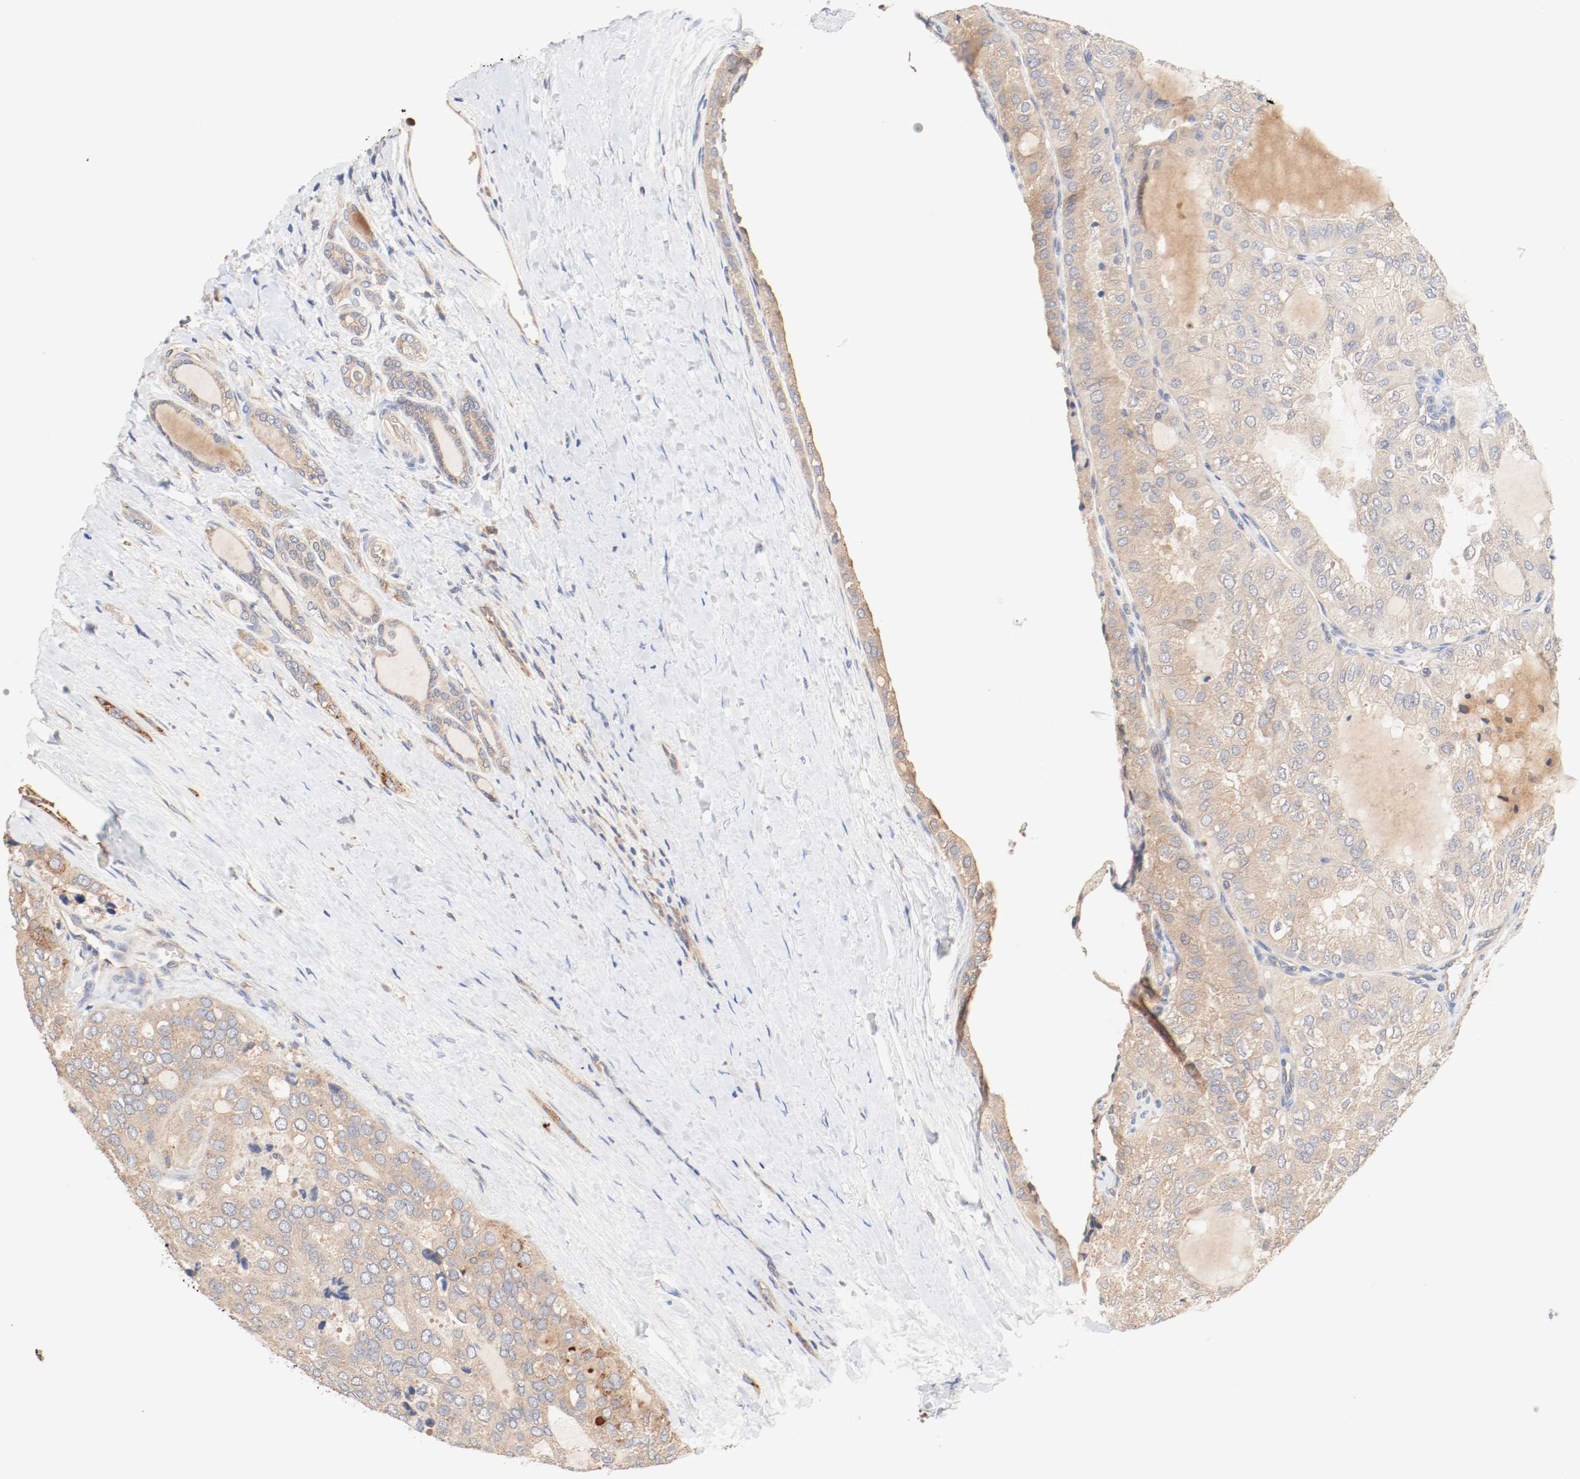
{"staining": {"intensity": "moderate", "quantity": ">75%", "location": "cytoplasmic/membranous"}, "tissue": "thyroid cancer", "cell_type": "Tumor cells", "image_type": "cancer", "snomed": [{"axis": "morphology", "description": "Follicular adenoma carcinoma, NOS"}, {"axis": "topography", "description": "Thyroid gland"}], "caption": "Protein staining by IHC reveals moderate cytoplasmic/membranous staining in about >75% of tumor cells in thyroid follicular adenoma carcinoma.", "gene": "GIT1", "patient": {"sex": "male", "age": 75}}